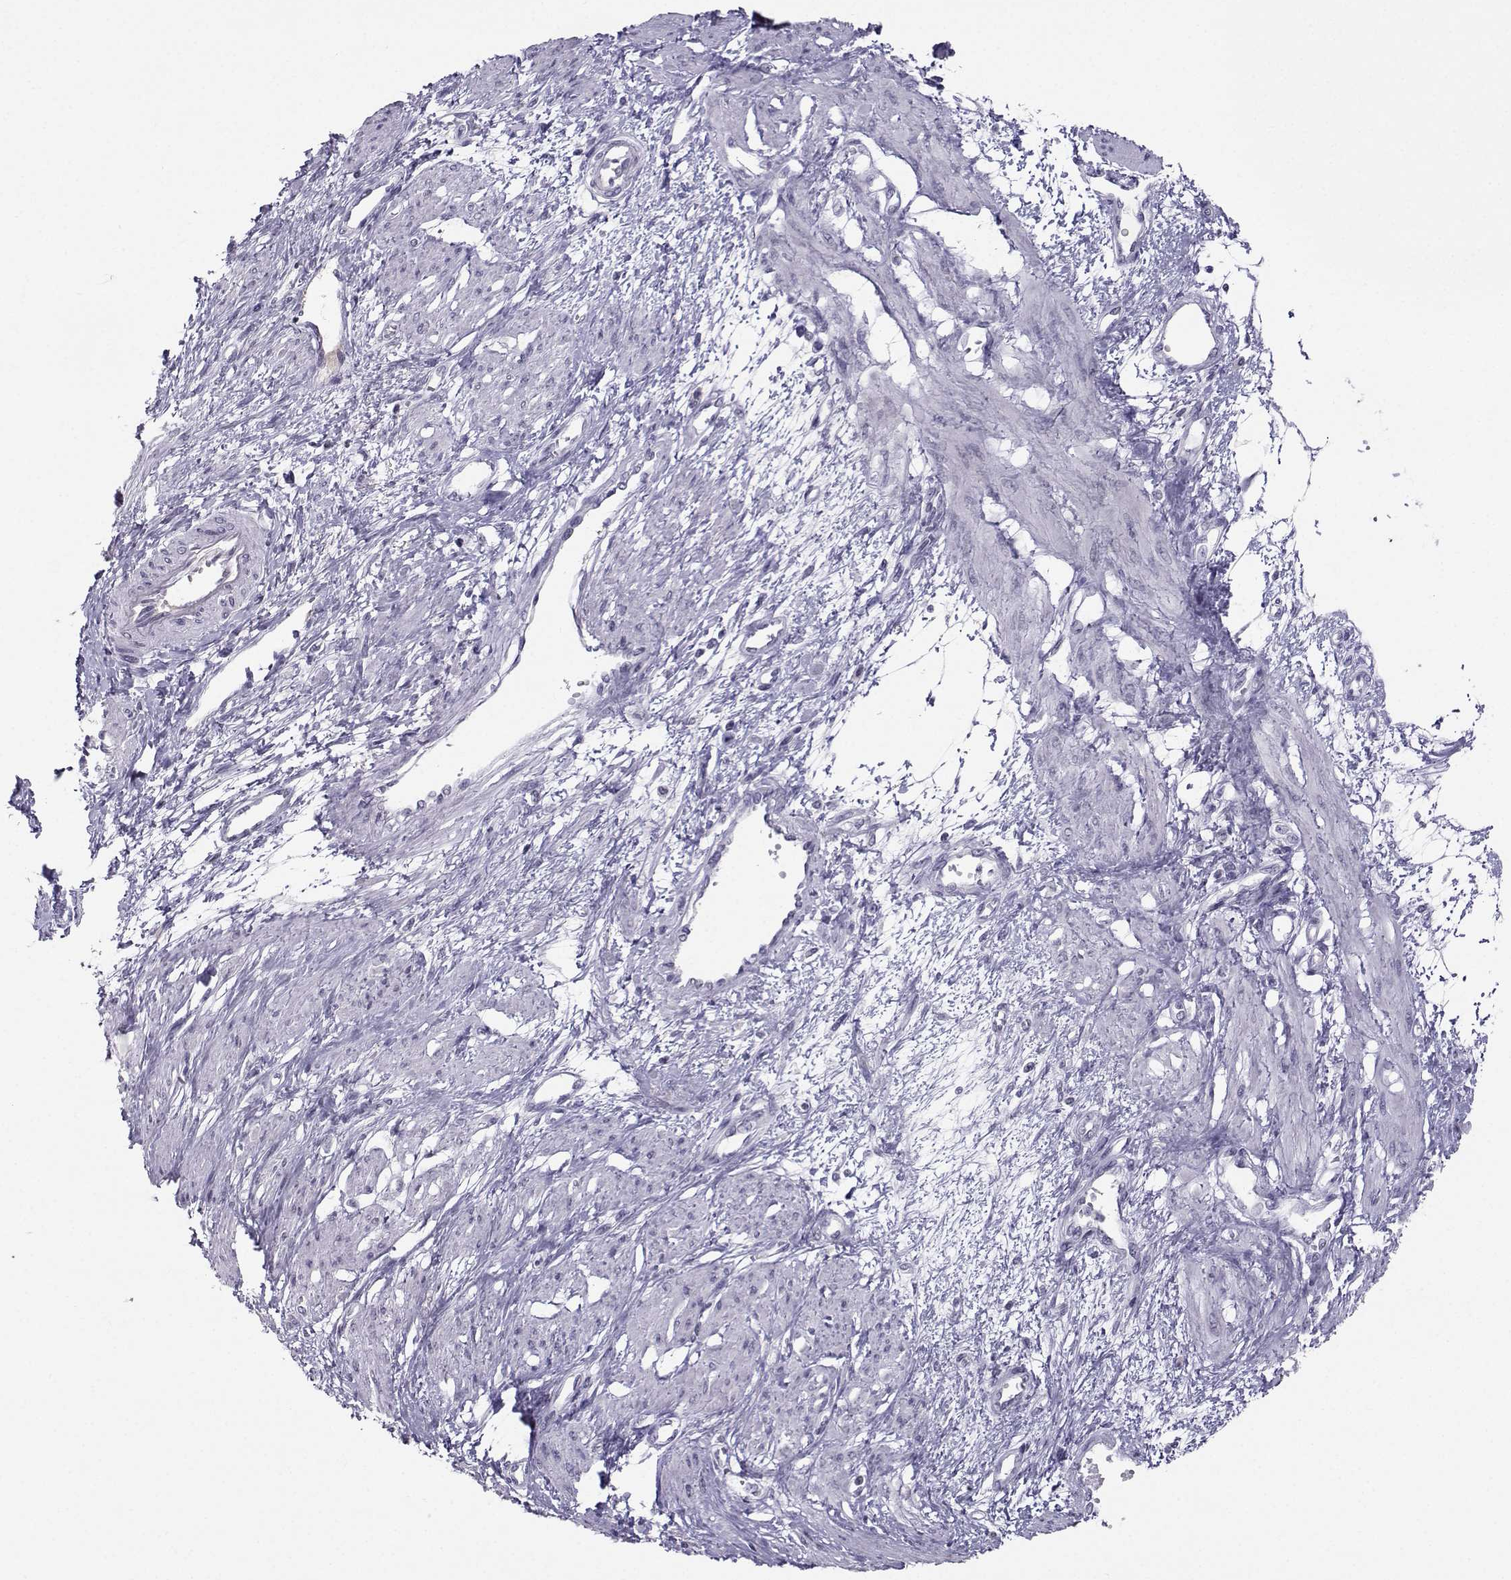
{"staining": {"intensity": "negative", "quantity": "none", "location": "none"}, "tissue": "smooth muscle", "cell_type": "Smooth muscle cells", "image_type": "normal", "snomed": [{"axis": "morphology", "description": "Normal tissue, NOS"}, {"axis": "topography", "description": "Smooth muscle"}, {"axis": "topography", "description": "Uterus"}], "caption": "An immunohistochemistry photomicrograph of unremarkable smooth muscle is shown. There is no staining in smooth muscle cells of smooth muscle.", "gene": "LHX1", "patient": {"sex": "female", "age": 39}}